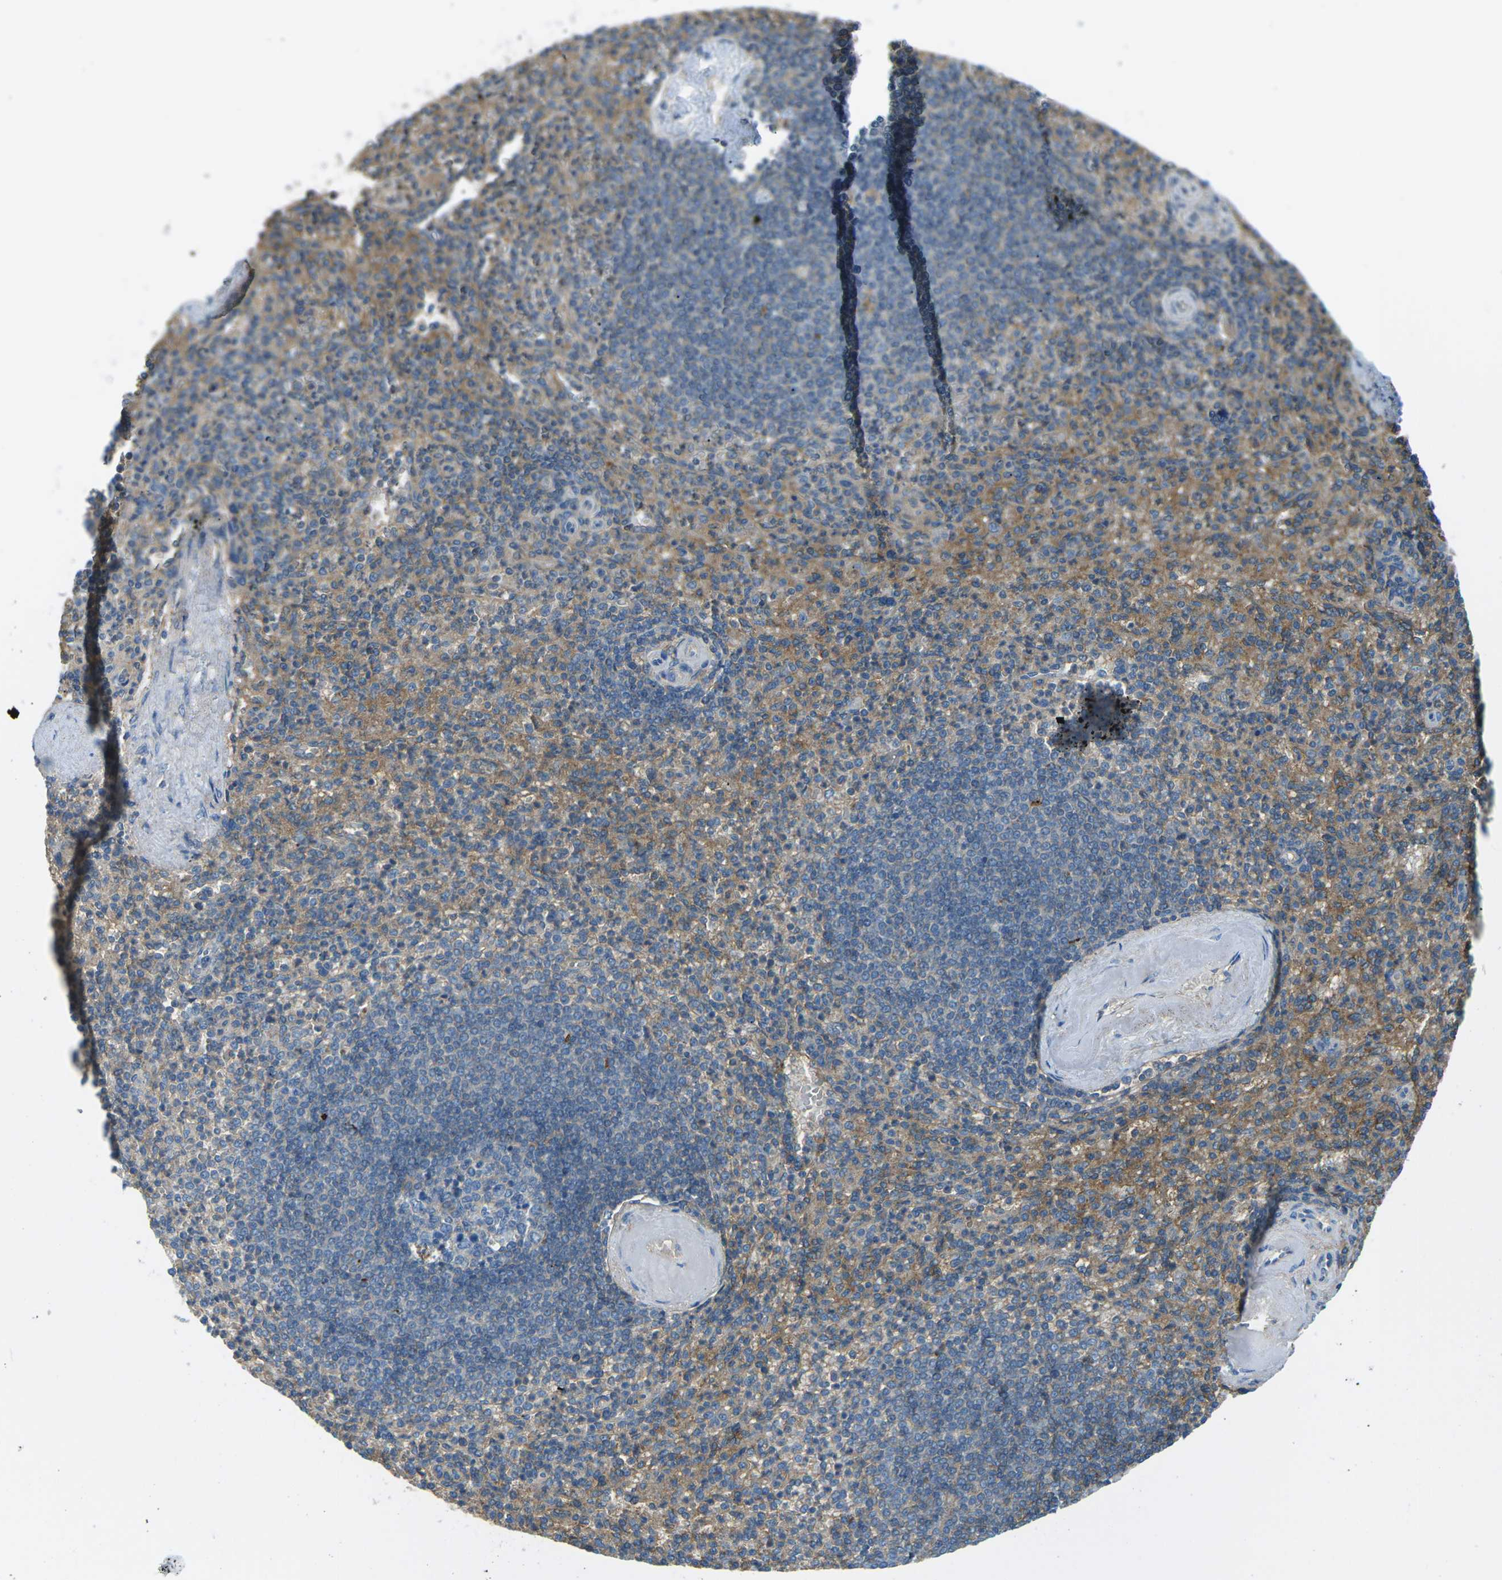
{"staining": {"intensity": "moderate", "quantity": "25%-75%", "location": "cytoplasmic/membranous"}, "tissue": "spleen", "cell_type": "Cells in red pulp", "image_type": "normal", "snomed": [{"axis": "morphology", "description": "Normal tissue, NOS"}, {"axis": "topography", "description": "Spleen"}], "caption": "Immunohistochemistry staining of normal spleen, which reveals medium levels of moderate cytoplasmic/membranous expression in about 25%-75% of cells in red pulp indicating moderate cytoplasmic/membranous protein staining. The staining was performed using DAB (3,3'-diaminobenzidine) (brown) for protein detection and nuclei were counterstained in hematoxylin (blue).", "gene": "CD47", "patient": {"sex": "female", "age": 74}}